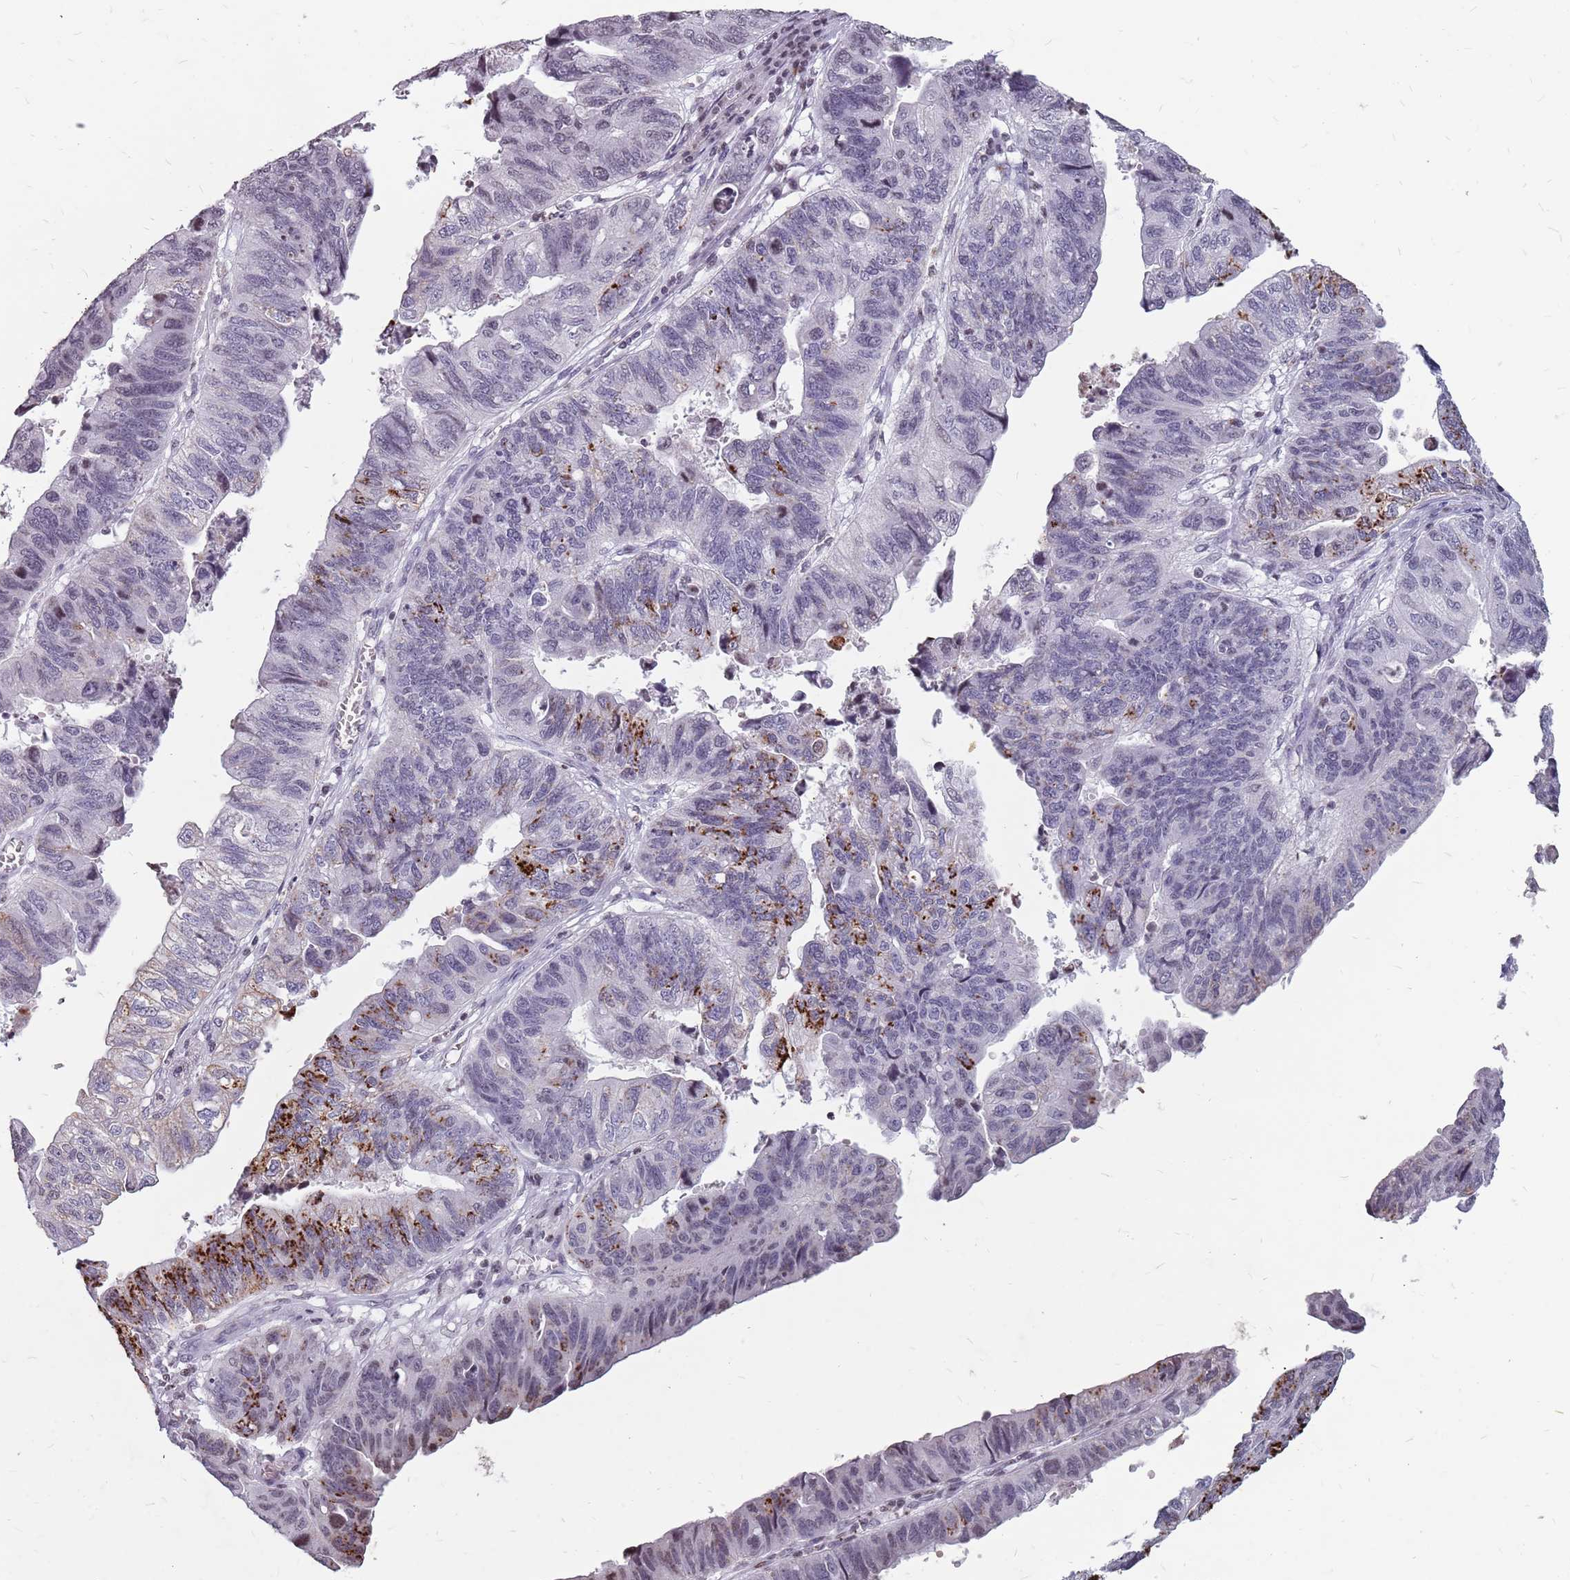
{"staining": {"intensity": "strong", "quantity": "25%-75%", "location": "cytoplasmic/membranous"}, "tissue": "stomach cancer", "cell_type": "Tumor cells", "image_type": "cancer", "snomed": [{"axis": "morphology", "description": "Adenocarcinoma, NOS"}, {"axis": "topography", "description": "Stomach"}], "caption": "A high amount of strong cytoplasmic/membranous positivity is identified in about 25%-75% of tumor cells in adenocarcinoma (stomach) tissue.", "gene": "NEK6", "patient": {"sex": "male", "age": 59}}